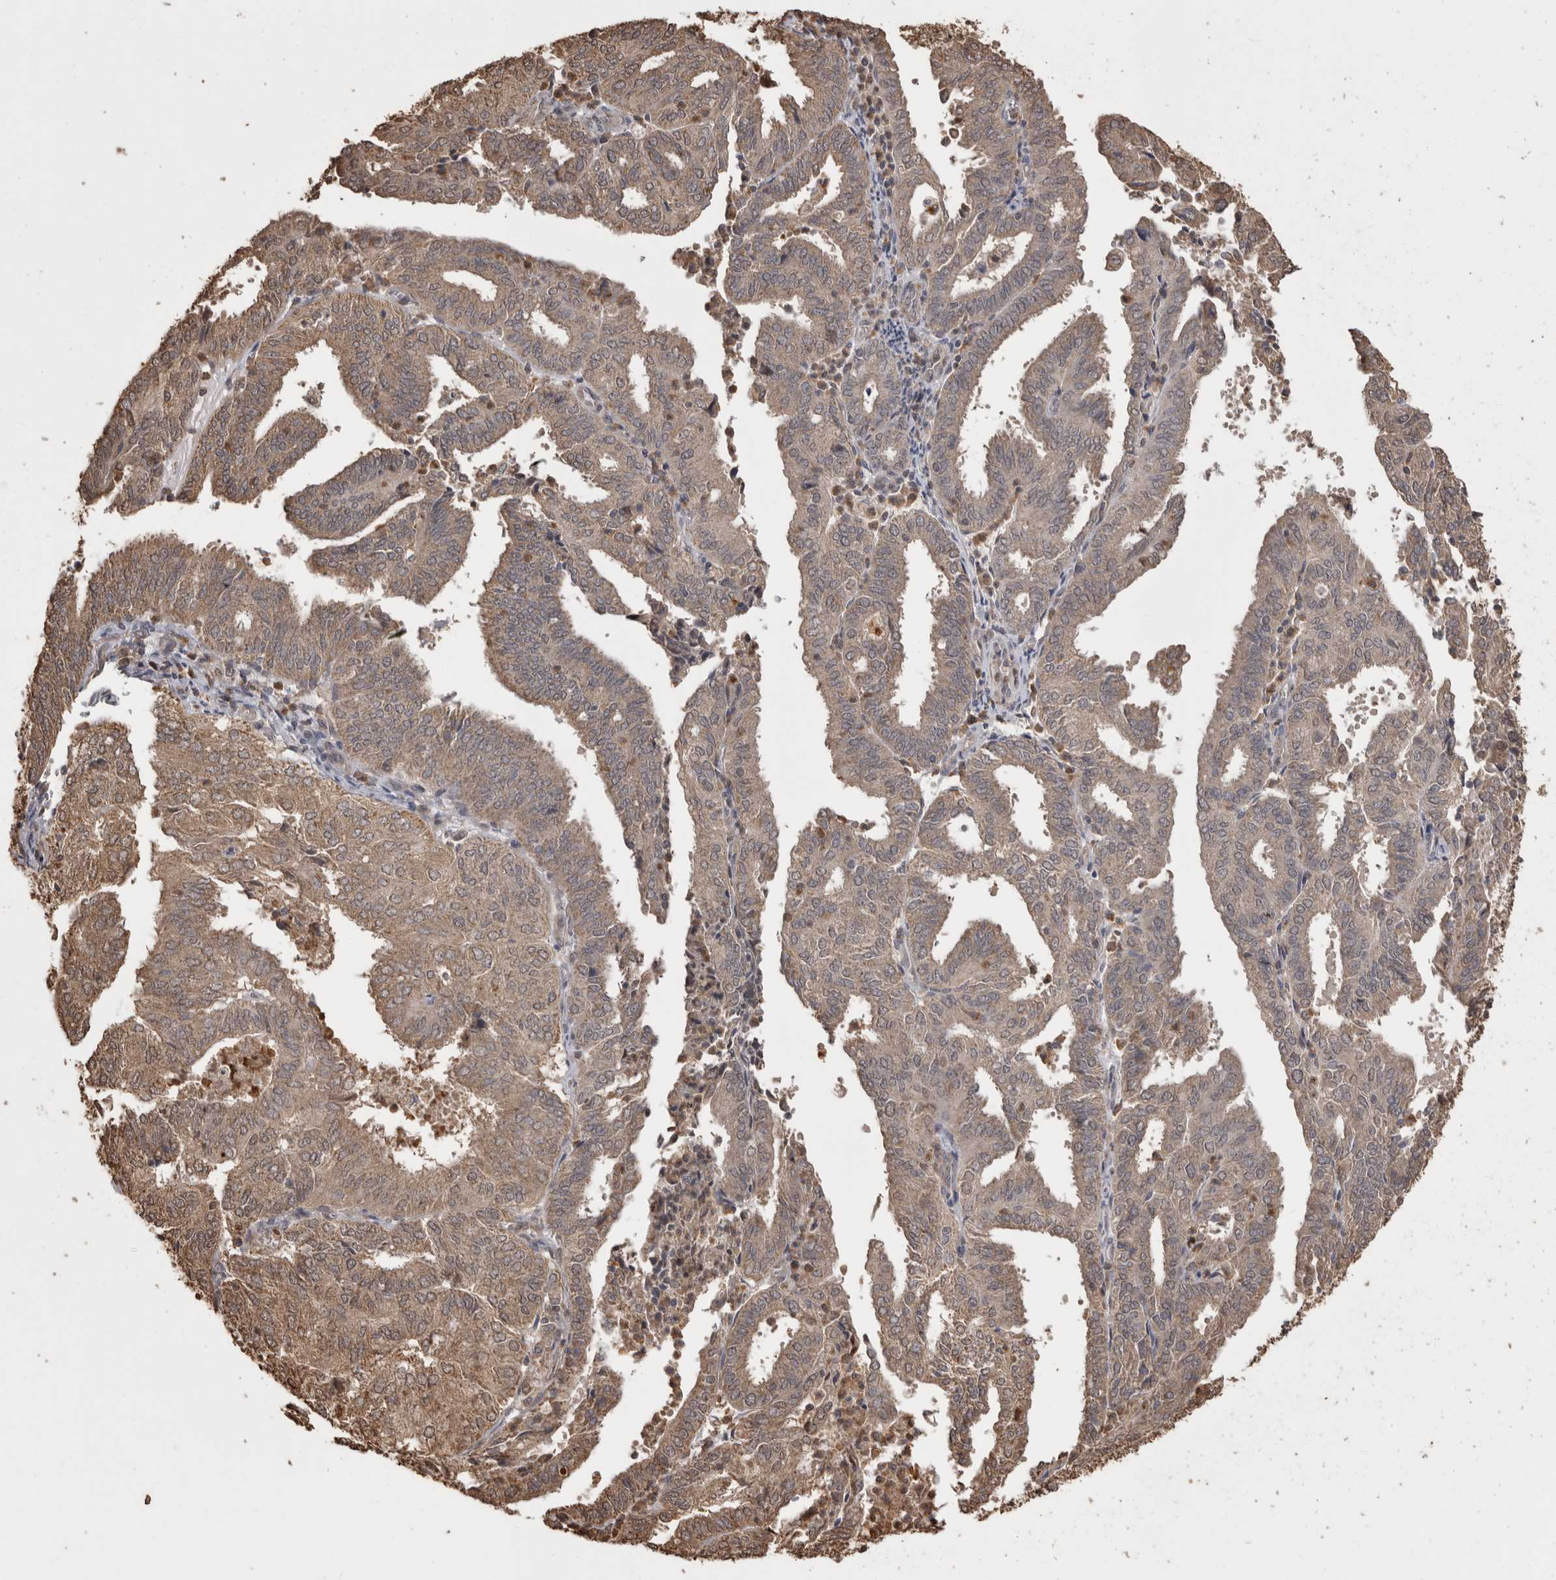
{"staining": {"intensity": "moderate", "quantity": "25%-75%", "location": "cytoplasmic/membranous"}, "tissue": "endometrial cancer", "cell_type": "Tumor cells", "image_type": "cancer", "snomed": [{"axis": "morphology", "description": "Adenocarcinoma, NOS"}, {"axis": "topography", "description": "Uterus"}], "caption": "A high-resolution photomicrograph shows IHC staining of endometrial cancer (adenocarcinoma), which demonstrates moderate cytoplasmic/membranous expression in approximately 25%-75% of tumor cells. (Brightfield microscopy of DAB IHC at high magnification).", "gene": "SOCS5", "patient": {"sex": "female", "age": 60}}